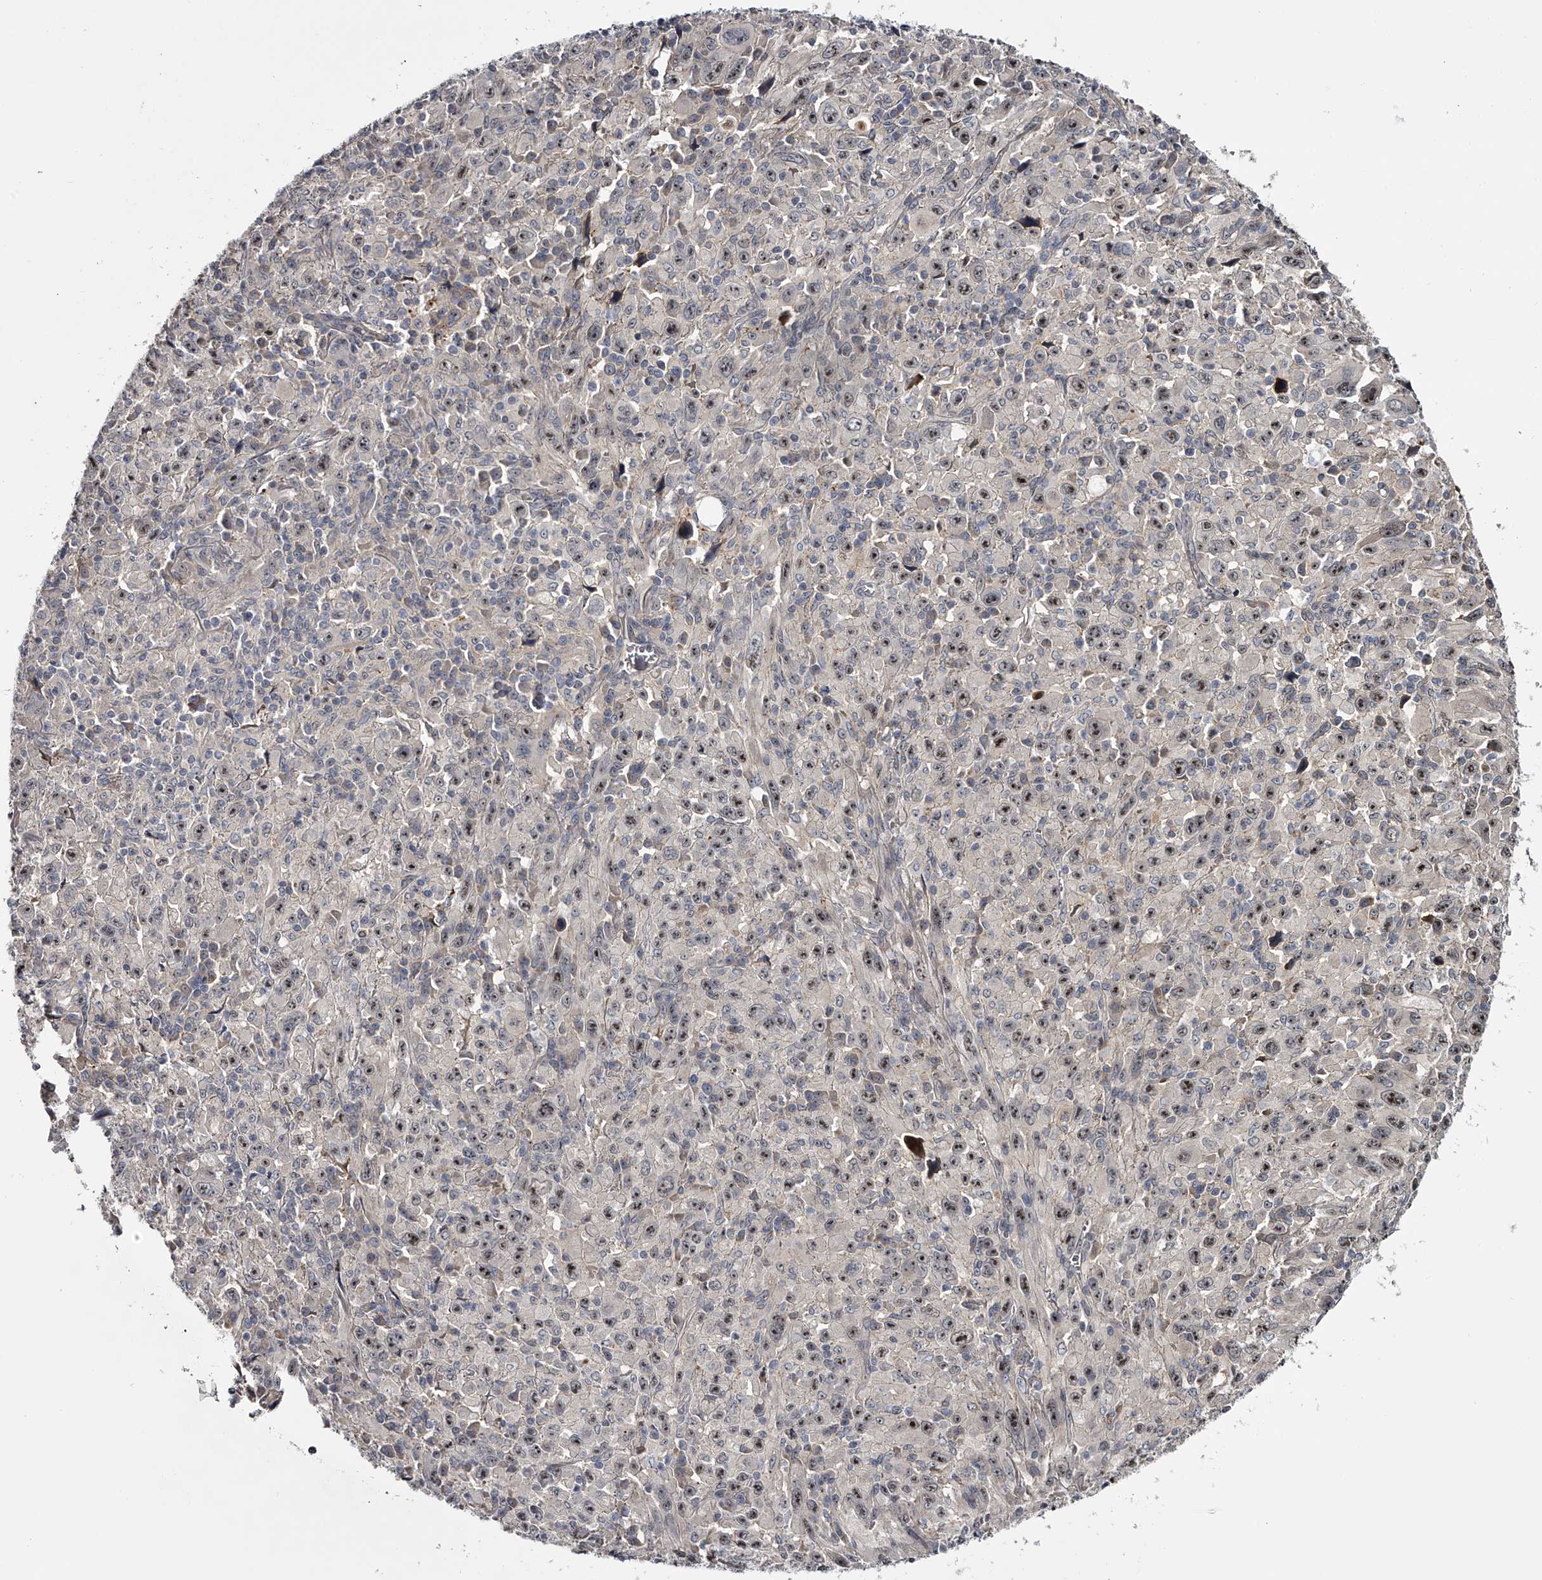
{"staining": {"intensity": "moderate", "quantity": "25%-75%", "location": "nuclear"}, "tissue": "melanoma", "cell_type": "Tumor cells", "image_type": "cancer", "snomed": [{"axis": "morphology", "description": "Malignant melanoma, Metastatic site"}, {"axis": "topography", "description": "Skin"}], "caption": "Moderate nuclear positivity is identified in about 25%-75% of tumor cells in malignant melanoma (metastatic site).", "gene": "MDN1", "patient": {"sex": "female", "age": 56}}